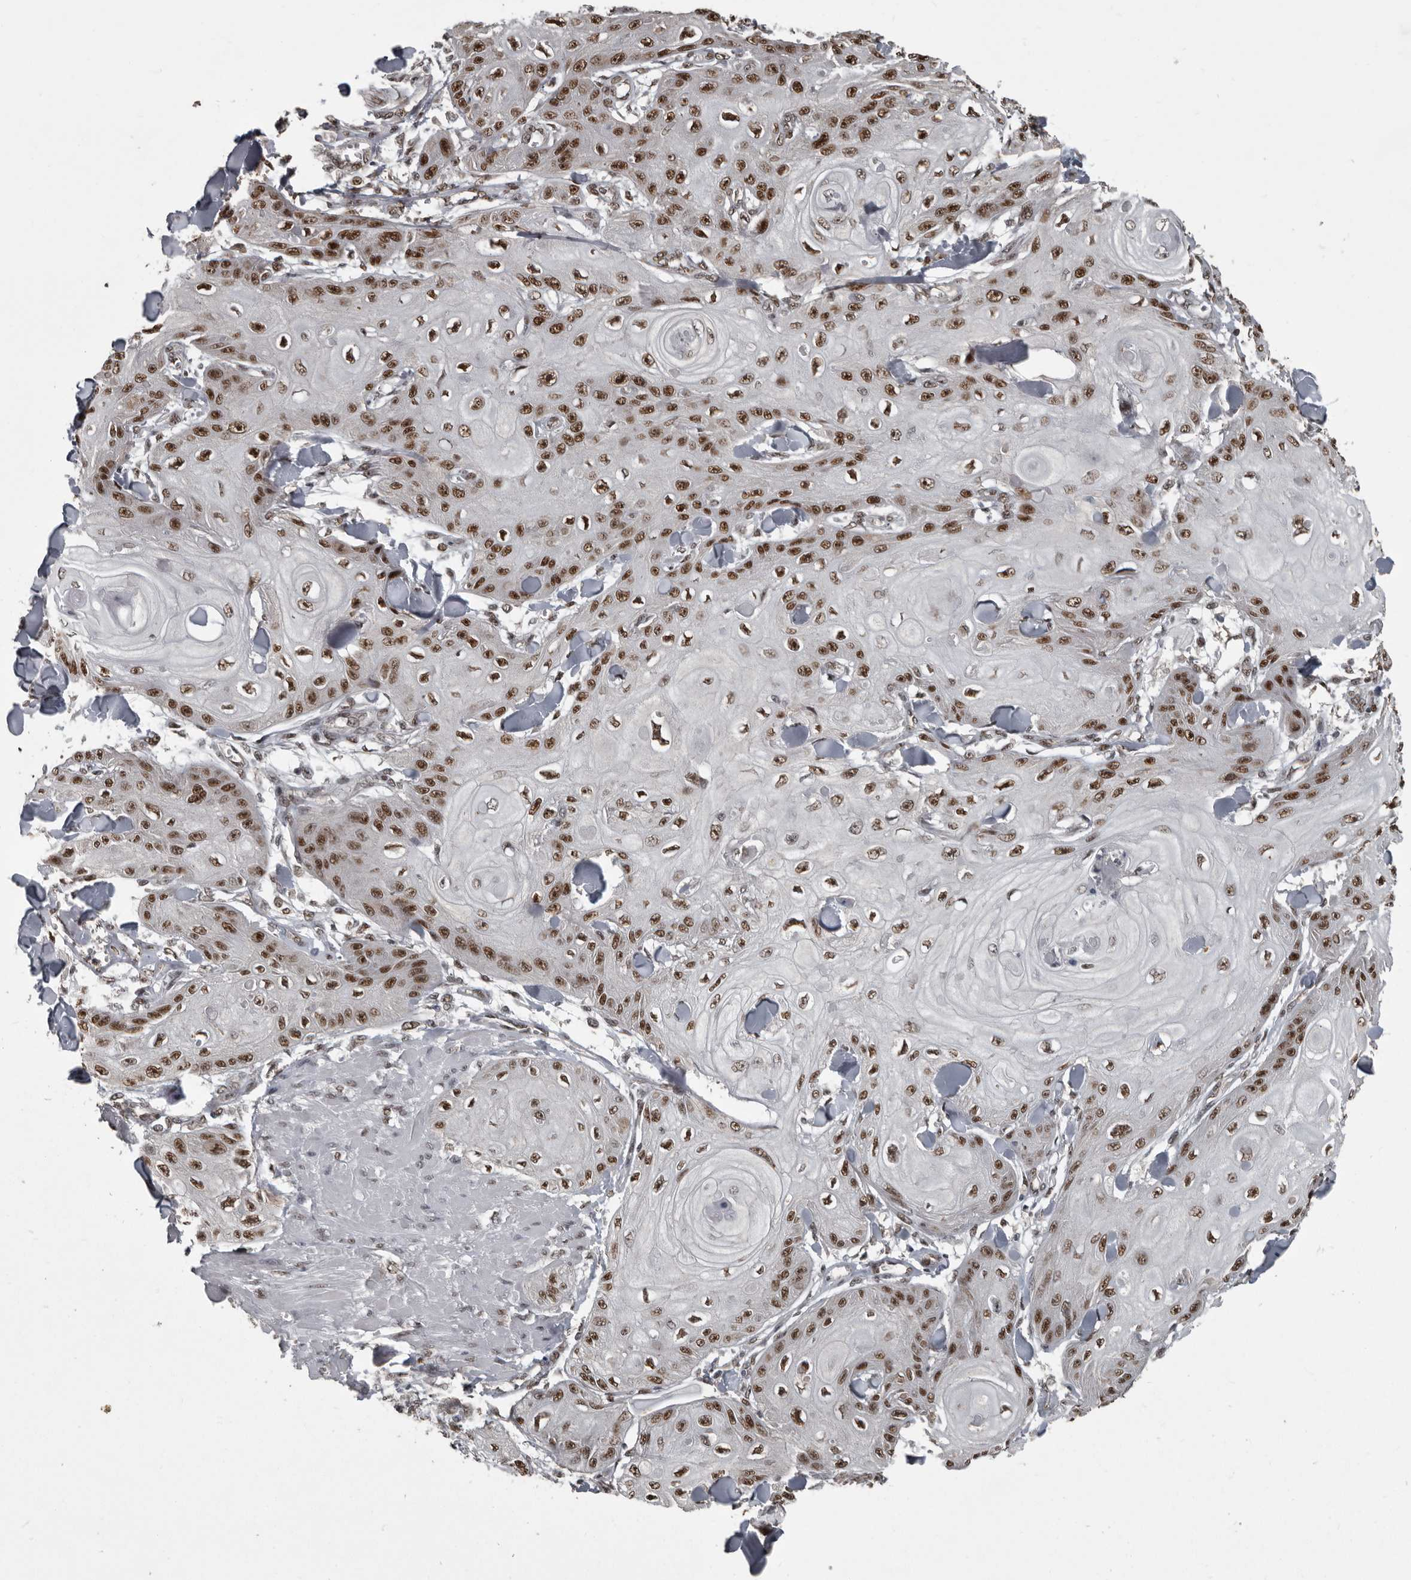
{"staining": {"intensity": "strong", "quantity": ">75%", "location": "nuclear"}, "tissue": "skin cancer", "cell_type": "Tumor cells", "image_type": "cancer", "snomed": [{"axis": "morphology", "description": "Squamous cell carcinoma, NOS"}, {"axis": "topography", "description": "Skin"}], "caption": "A brown stain shows strong nuclear staining of a protein in skin cancer (squamous cell carcinoma) tumor cells. The staining was performed using DAB (3,3'-diaminobenzidine) to visualize the protein expression in brown, while the nuclei were stained in blue with hematoxylin (Magnification: 20x).", "gene": "CHD1L", "patient": {"sex": "male", "age": 74}}